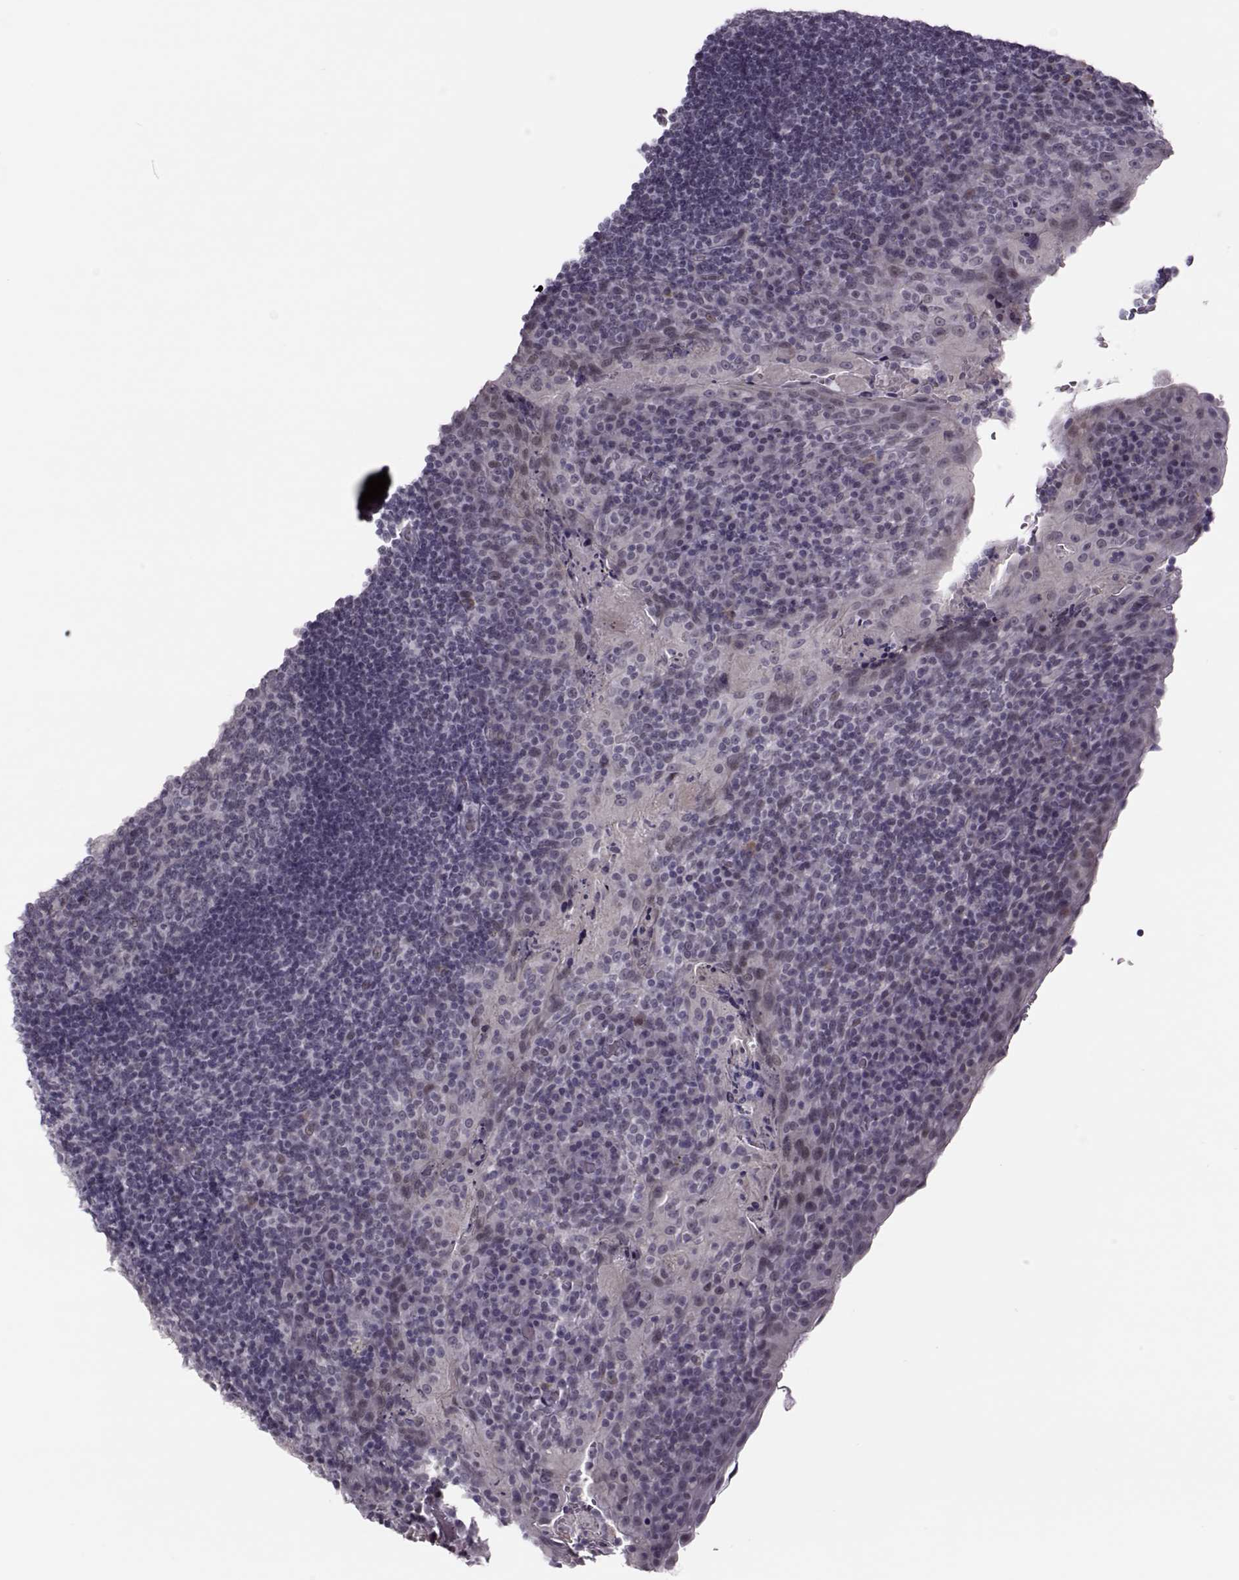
{"staining": {"intensity": "negative", "quantity": "none", "location": "none"}, "tissue": "tonsil", "cell_type": "Germinal center cells", "image_type": "normal", "snomed": [{"axis": "morphology", "description": "Normal tissue, NOS"}, {"axis": "topography", "description": "Tonsil"}], "caption": "A high-resolution histopathology image shows immunohistochemistry staining of benign tonsil, which demonstrates no significant positivity in germinal center cells.", "gene": "LIN28A", "patient": {"sex": "male", "age": 17}}